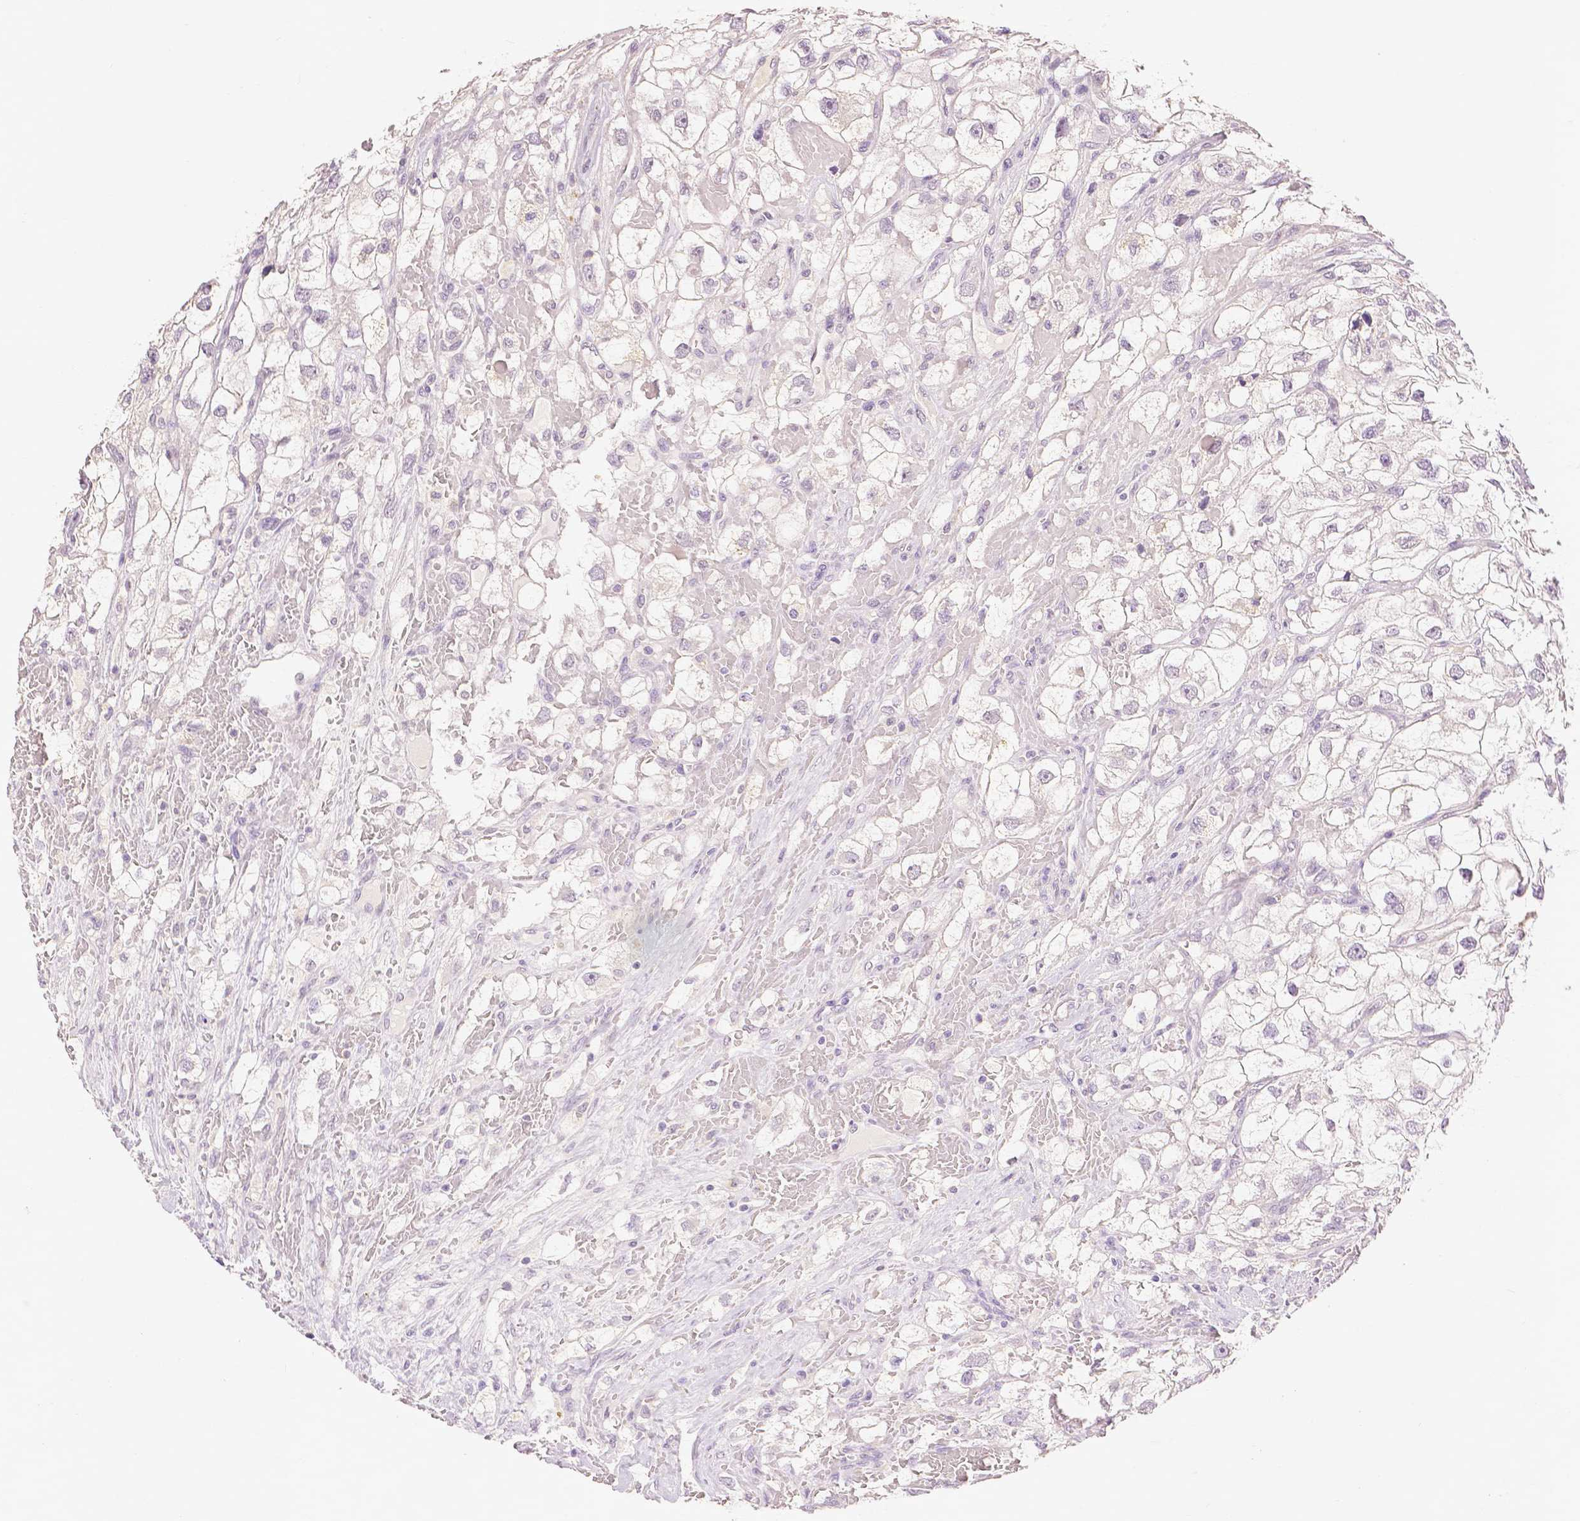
{"staining": {"intensity": "weak", "quantity": "<25%", "location": "nuclear"}, "tissue": "renal cancer", "cell_type": "Tumor cells", "image_type": "cancer", "snomed": [{"axis": "morphology", "description": "Adenocarcinoma, NOS"}, {"axis": "topography", "description": "Kidney"}], "caption": "Micrograph shows no protein expression in tumor cells of renal adenocarcinoma tissue.", "gene": "TGM1", "patient": {"sex": "male", "age": 59}}